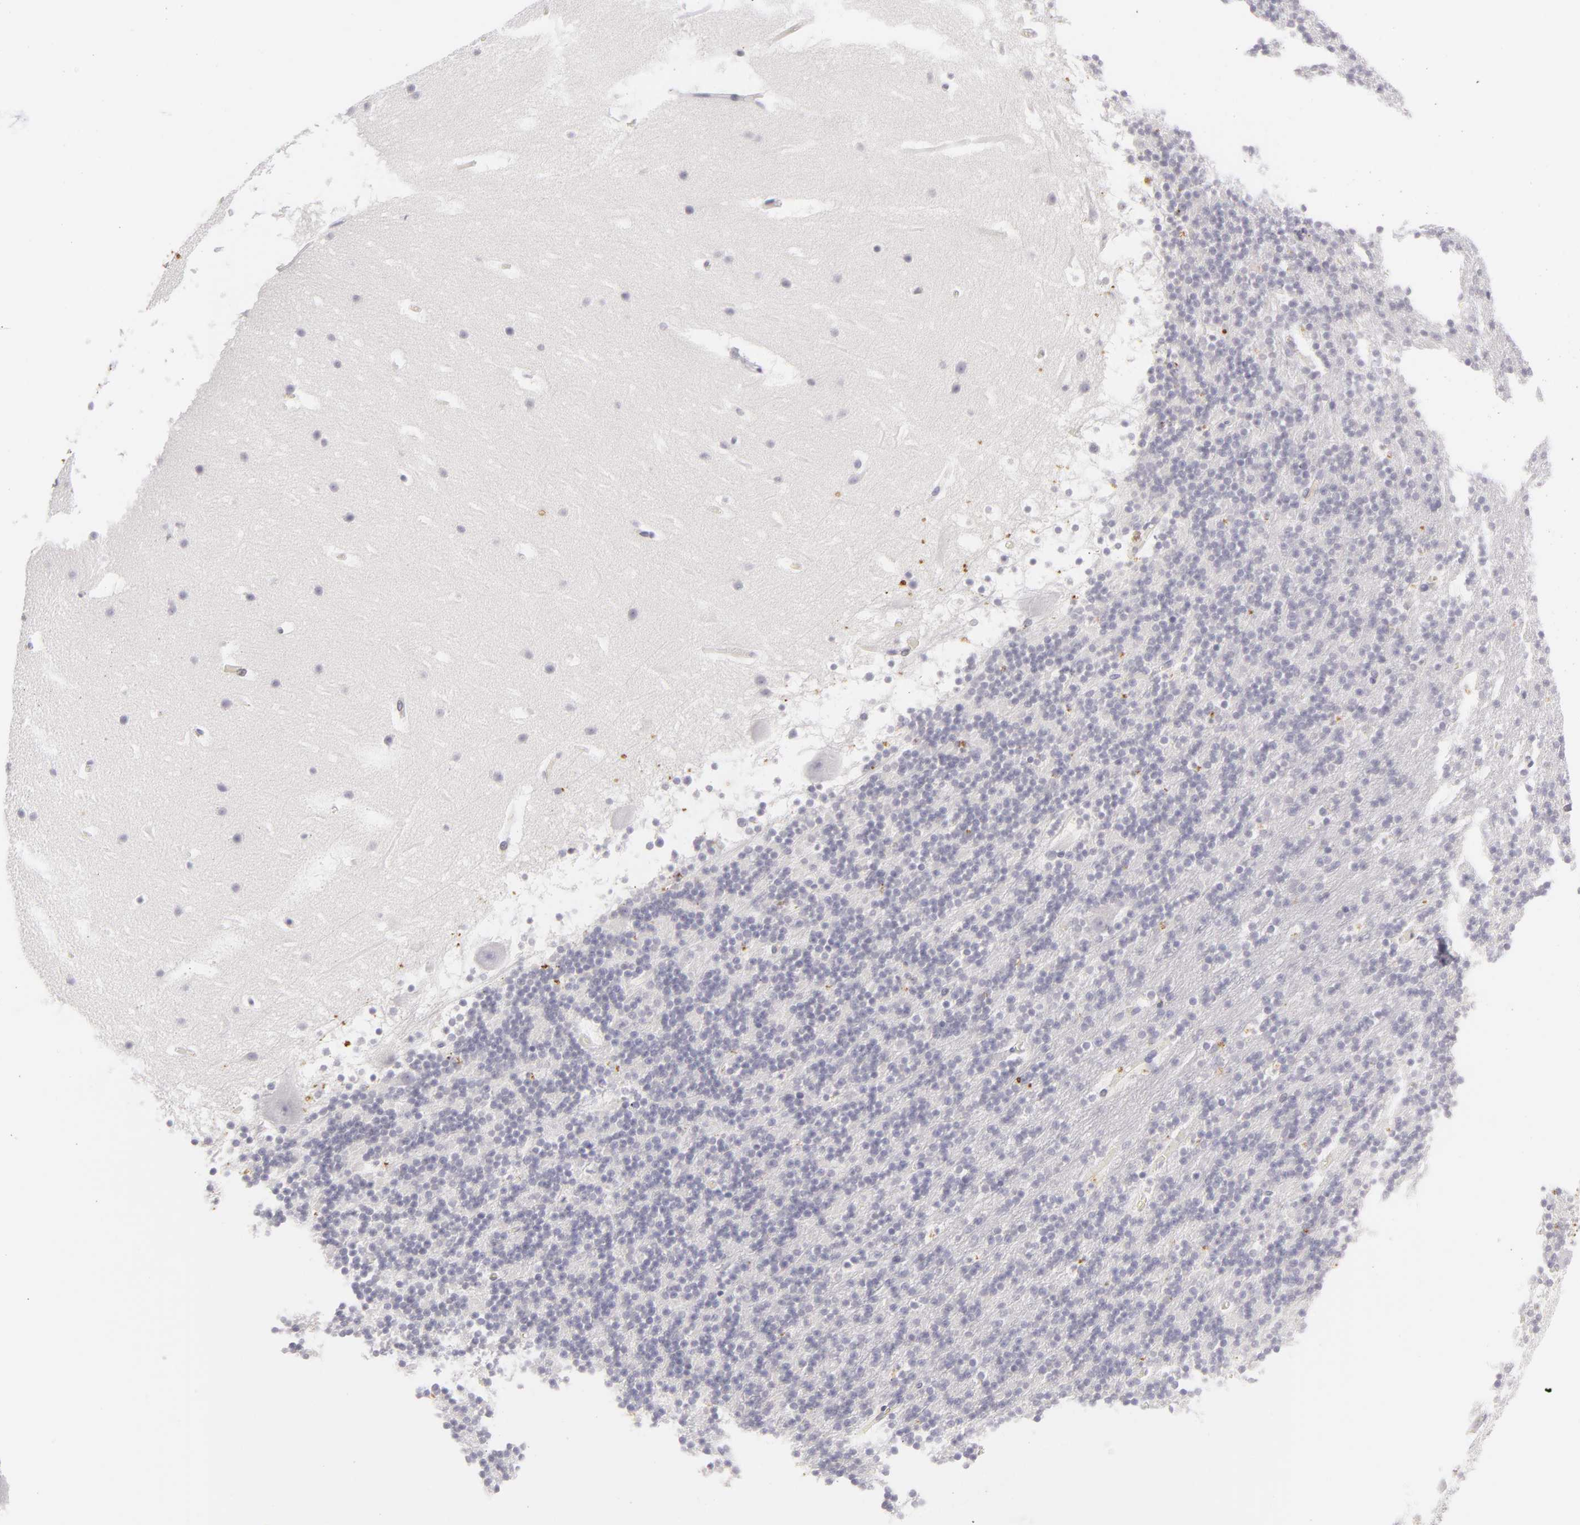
{"staining": {"intensity": "negative", "quantity": "none", "location": "none"}, "tissue": "cerebellum", "cell_type": "Cells in granular layer", "image_type": "normal", "snomed": [{"axis": "morphology", "description": "Normal tissue, NOS"}, {"axis": "topography", "description": "Cerebellum"}], "caption": "High power microscopy image of an IHC micrograph of normal cerebellum, revealing no significant positivity in cells in granular layer.", "gene": "TNNC1", "patient": {"sex": "male", "age": 45}}